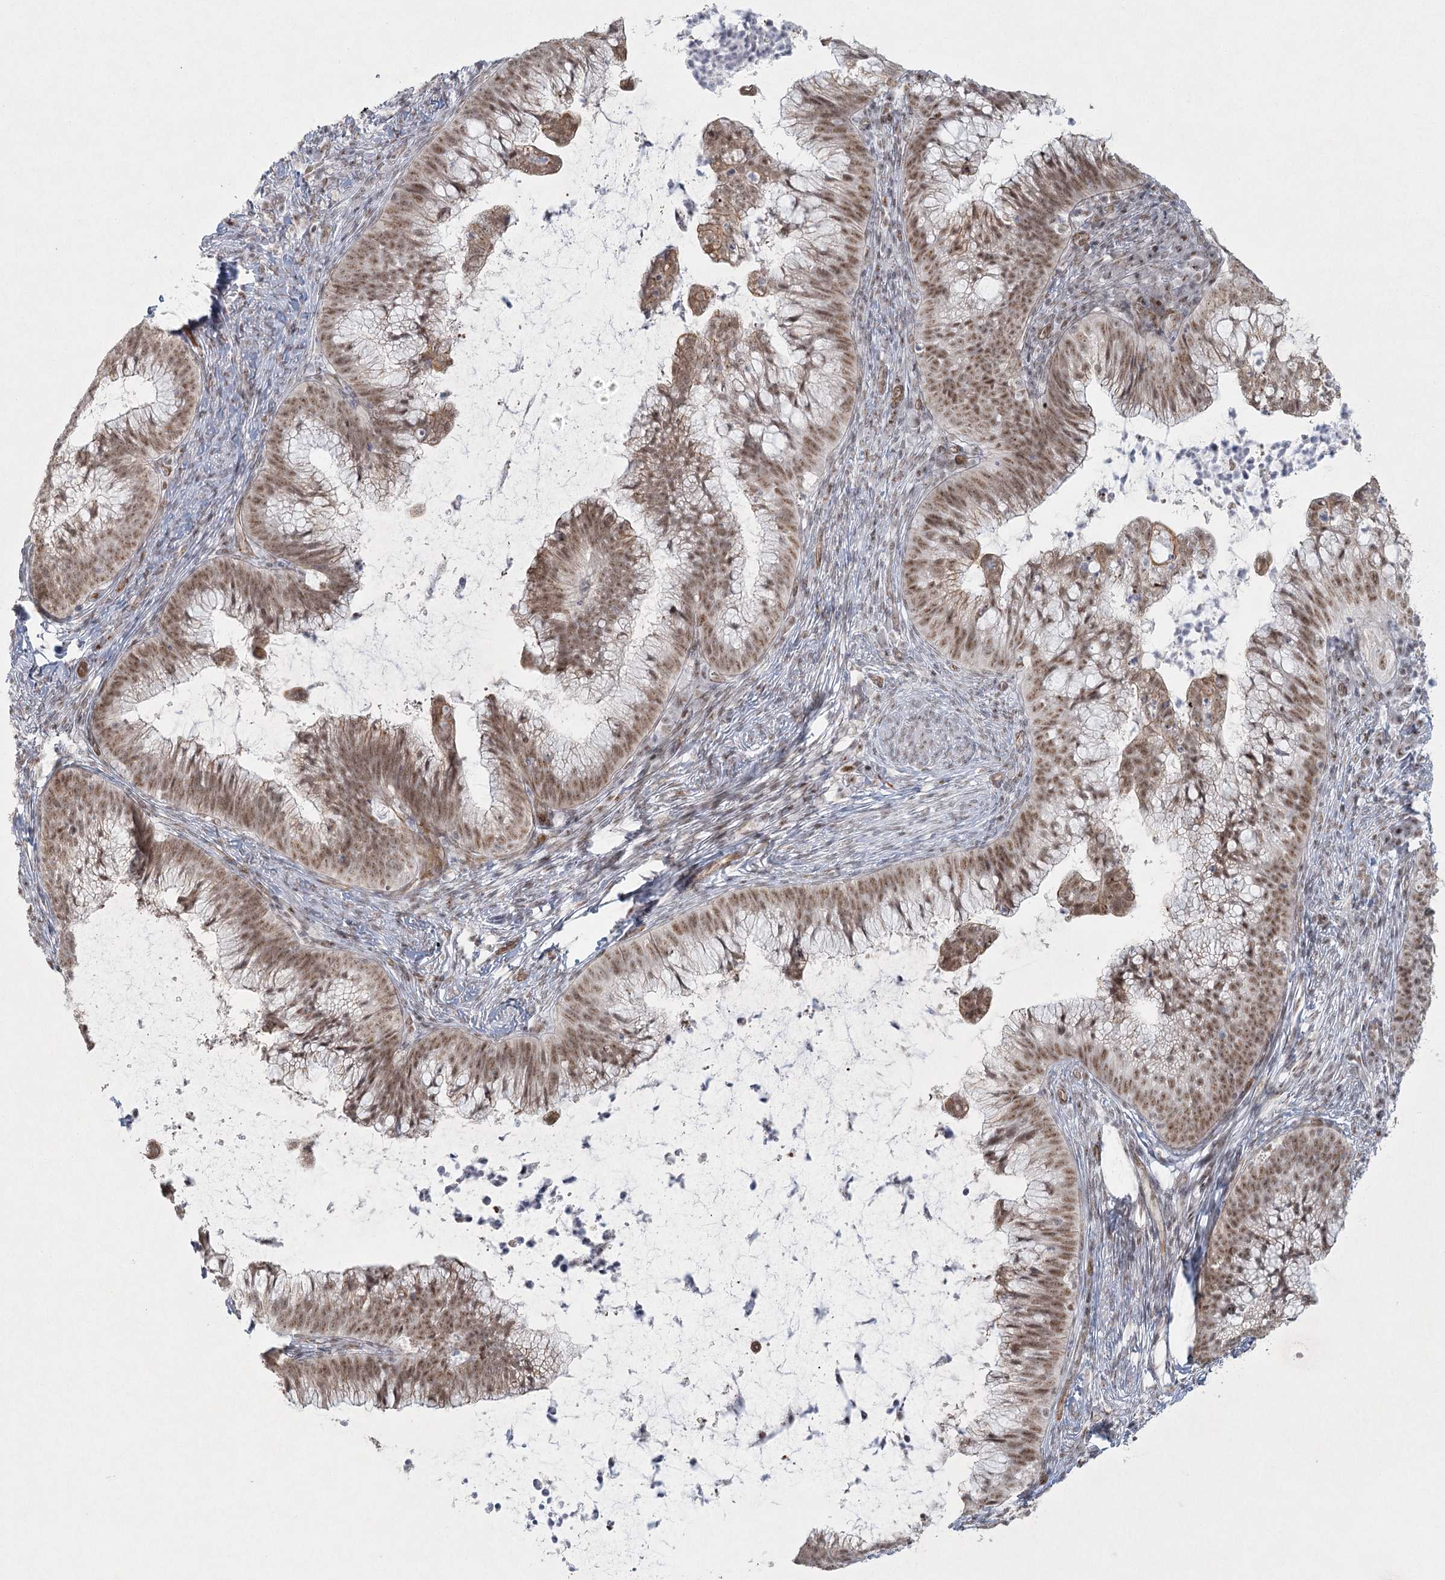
{"staining": {"intensity": "moderate", "quantity": ">75%", "location": "nuclear"}, "tissue": "cervical cancer", "cell_type": "Tumor cells", "image_type": "cancer", "snomed": [{"axis": "morphology", "description": "Adenocarcinoma, NOS"}, {"axis": "topography", "description": "Cervix"}], "caption": "Immunohistochemical staining of cervical cancer exhibits medium levels of moderate nuclear expression in about >75% of tumor cells.", "gene": "U2SURP", "patient": {"sex": "female", "age": 36}}